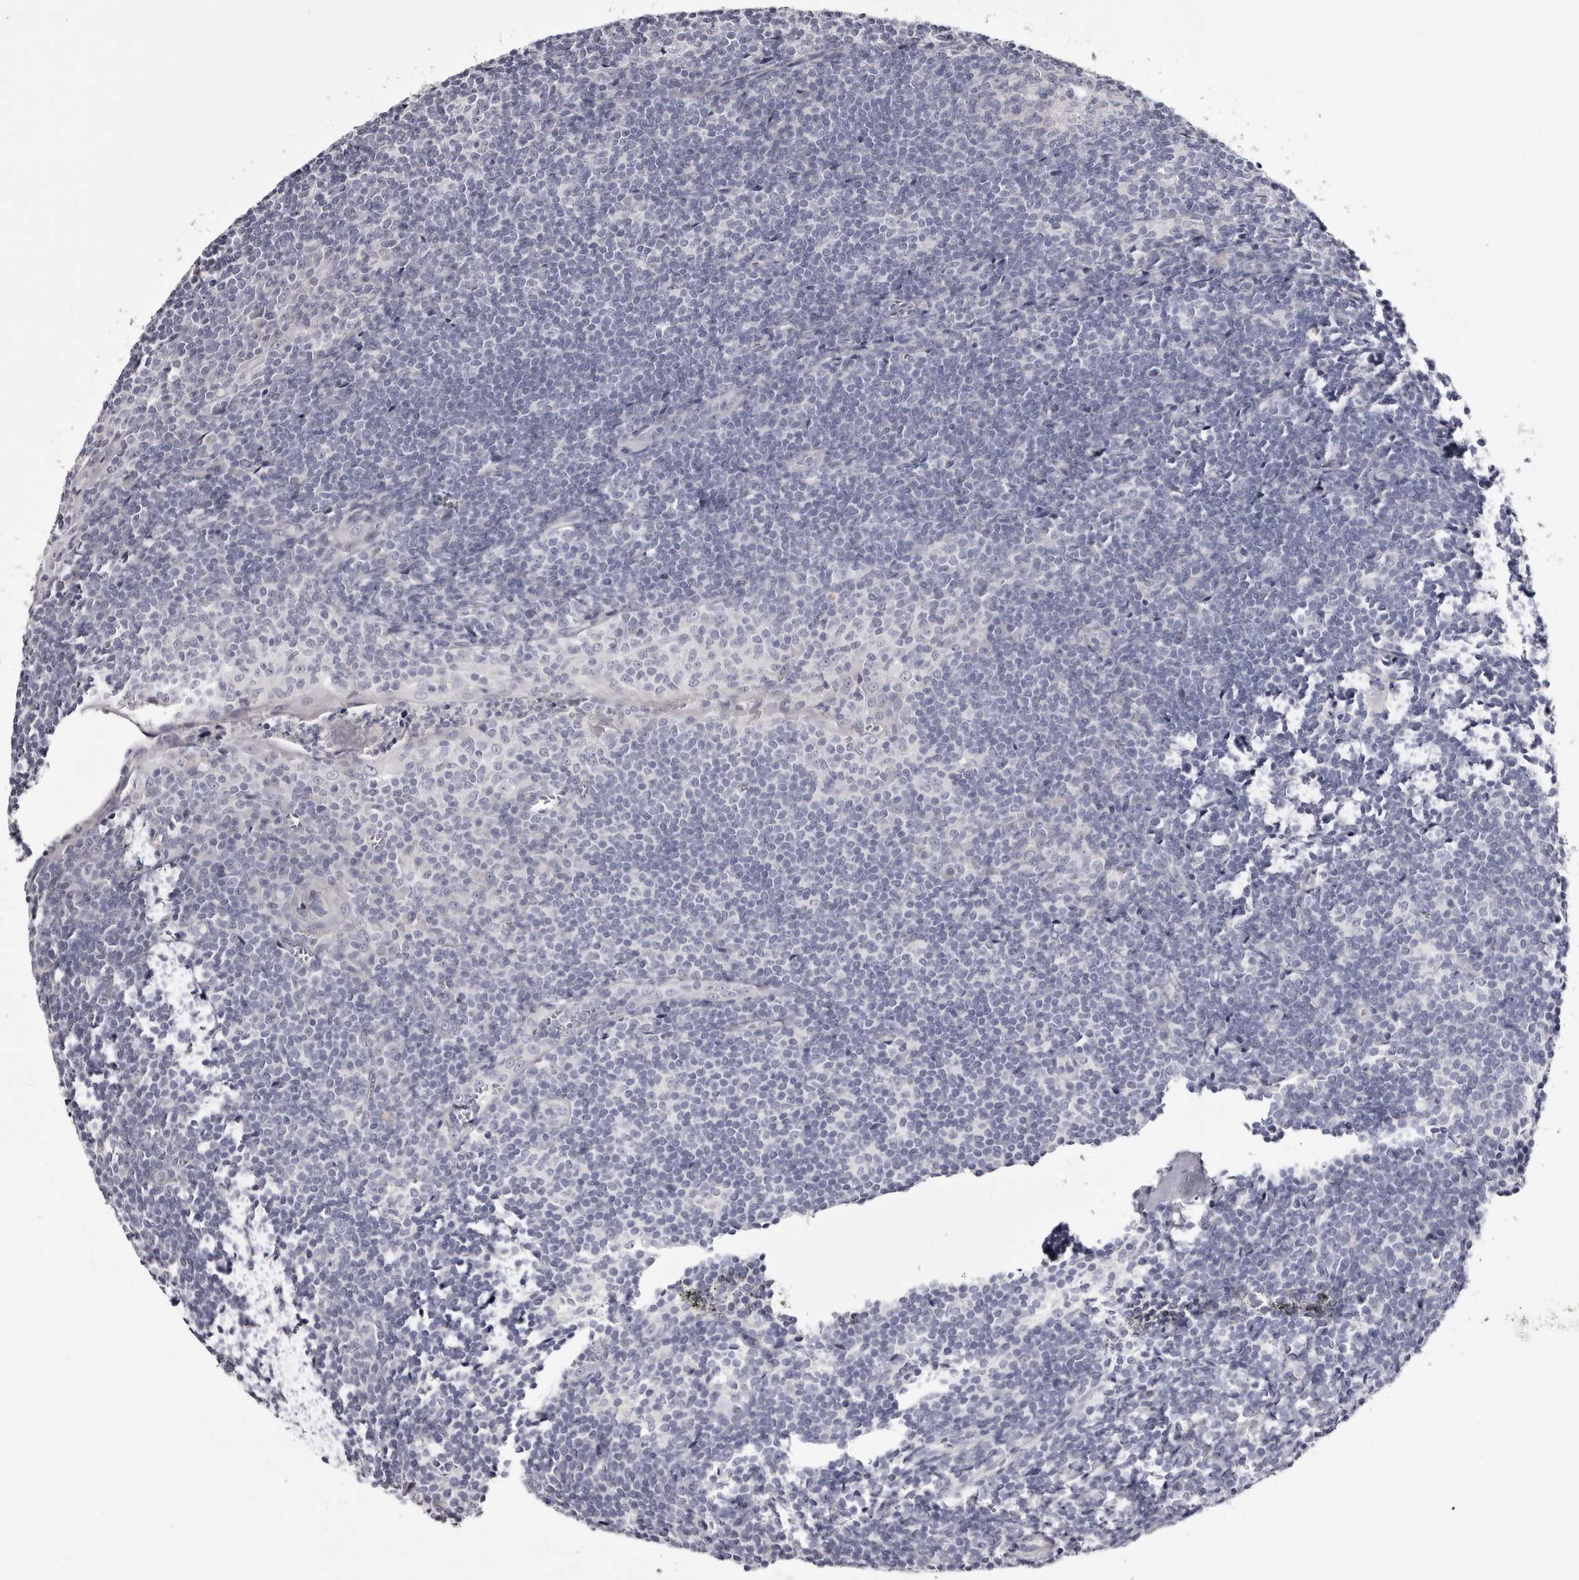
{"staining": {"intensity": "negative", "quantity": "none", "location": "none"}, "tissue": "tonsil", "cell_type": "Germinal center cells", "image_type": "normal", "snomed": [{"axis": "morphology", "description": "Normal tissue, NOS"}, {"axis": "topography", "description": "Tonsil"}], "caption": "An immunohistochemistry image of benign tonsil is shown. There is no staining in germinal center cells of tonsil. Brightfield microscopy of IHC stained with DAB (3,3'-diaminobenzidine) (brown) and hematoxylin (blue), captured at high magnification.", "gene": "CA6", "patient": {"sex": "male", "age": 37}}